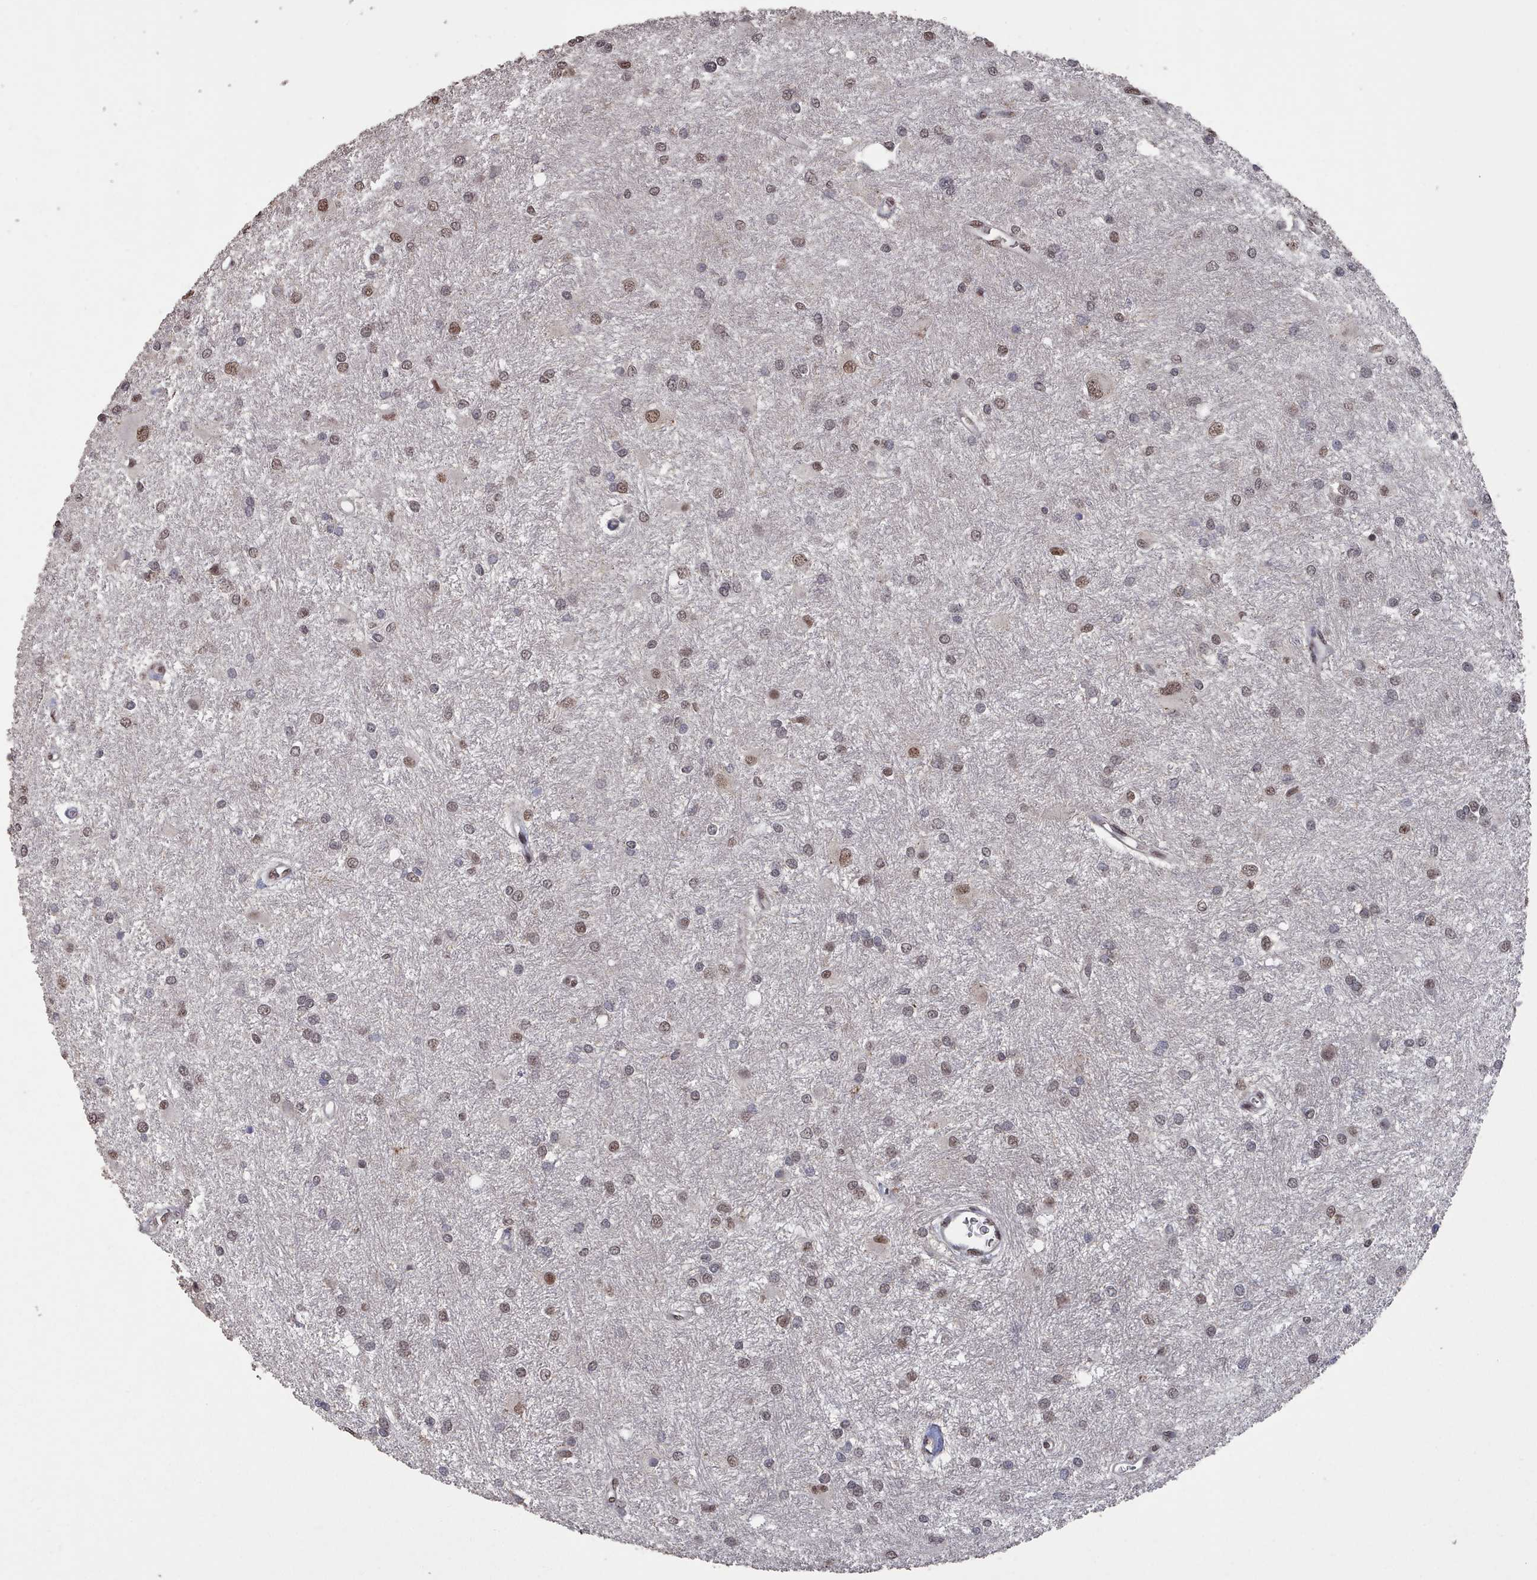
{"staining": {"intensity": "moderate", "quantity": "25%-75%", "location": "nuclear"}, "tissue": "glioma", "cell_type": "Tumor cells", "image_type": "cancer", "snomed": [{"axis": "morphology", "description": "Glioma, malignant, High grade"}, {"axis": "topography", "description": "Brain"}], "caption": "Human malignant glioma (high-grade) stained with a protein marker reveals moderate staining in tumor cells.", "gene": "PNRC2", "patient": {"sex": "female", "age": 50}}